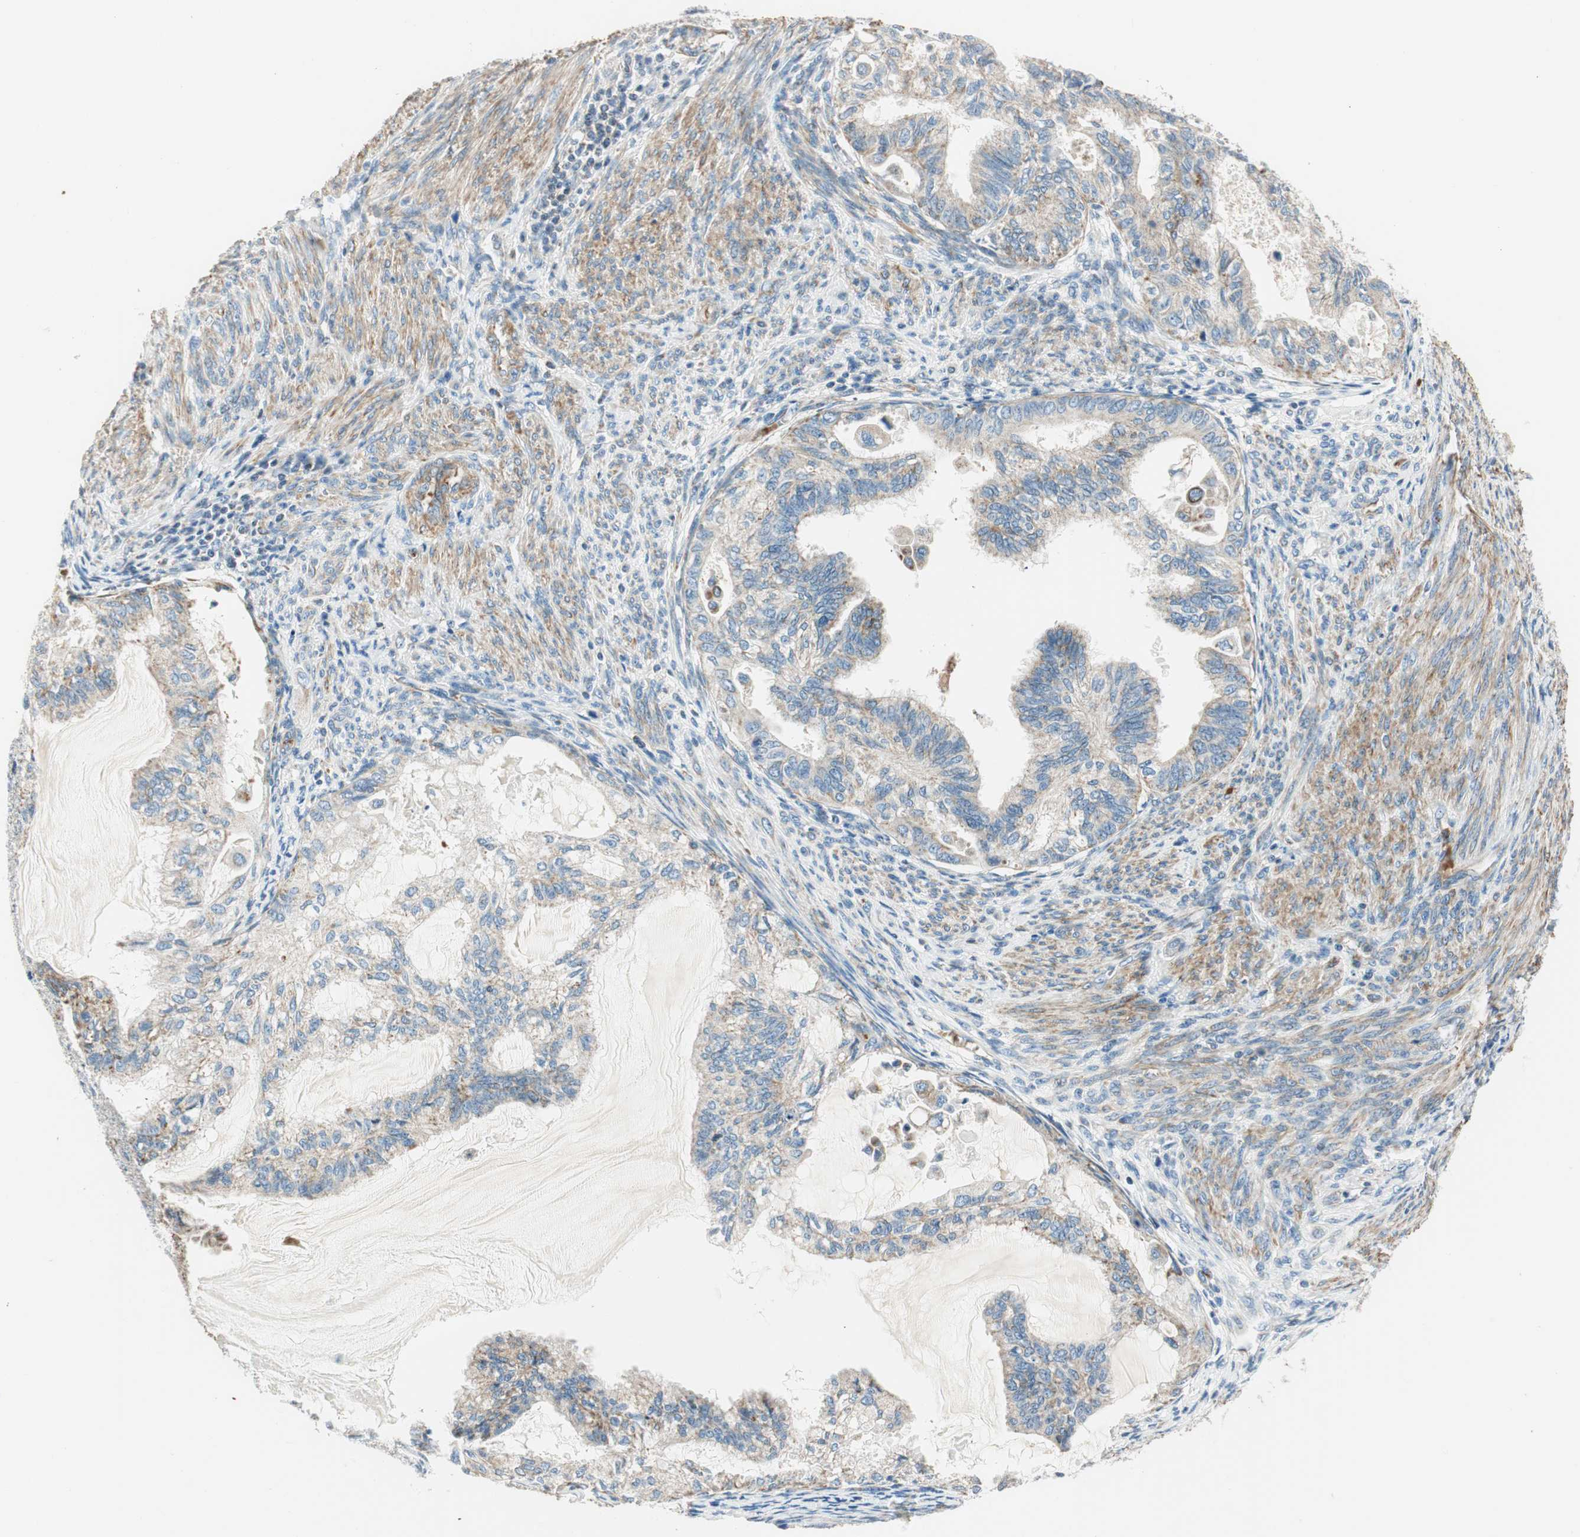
{"staining": {"intensity": "moderate", "quantity": "25%-75%", "location": "cytoplasmic/membranous"}, "tissue": "cervical cancer", "cell_type": "Tumor cells", "image_type": "cancer", "snomed": [{"axis": "morphology", "description": "Normal tissue, NOS"}, {"axis": "morphology", "description": "Adenocarcinoma, NOS"}, {"axis": "topography", "description": "Cervix"}, {"axis": "topography", "description": "Endometrium"}], "caption": "A micrograph of human cervical adenocarcinoma stained for a protein demonstrates moderate cytoplasmic/membranous brown staining in tumor cells. (Brightfield microscopy of DAB IHC at high magnification).", "gene": "RORB", "patient": {"sex": "female", "age": 86}}